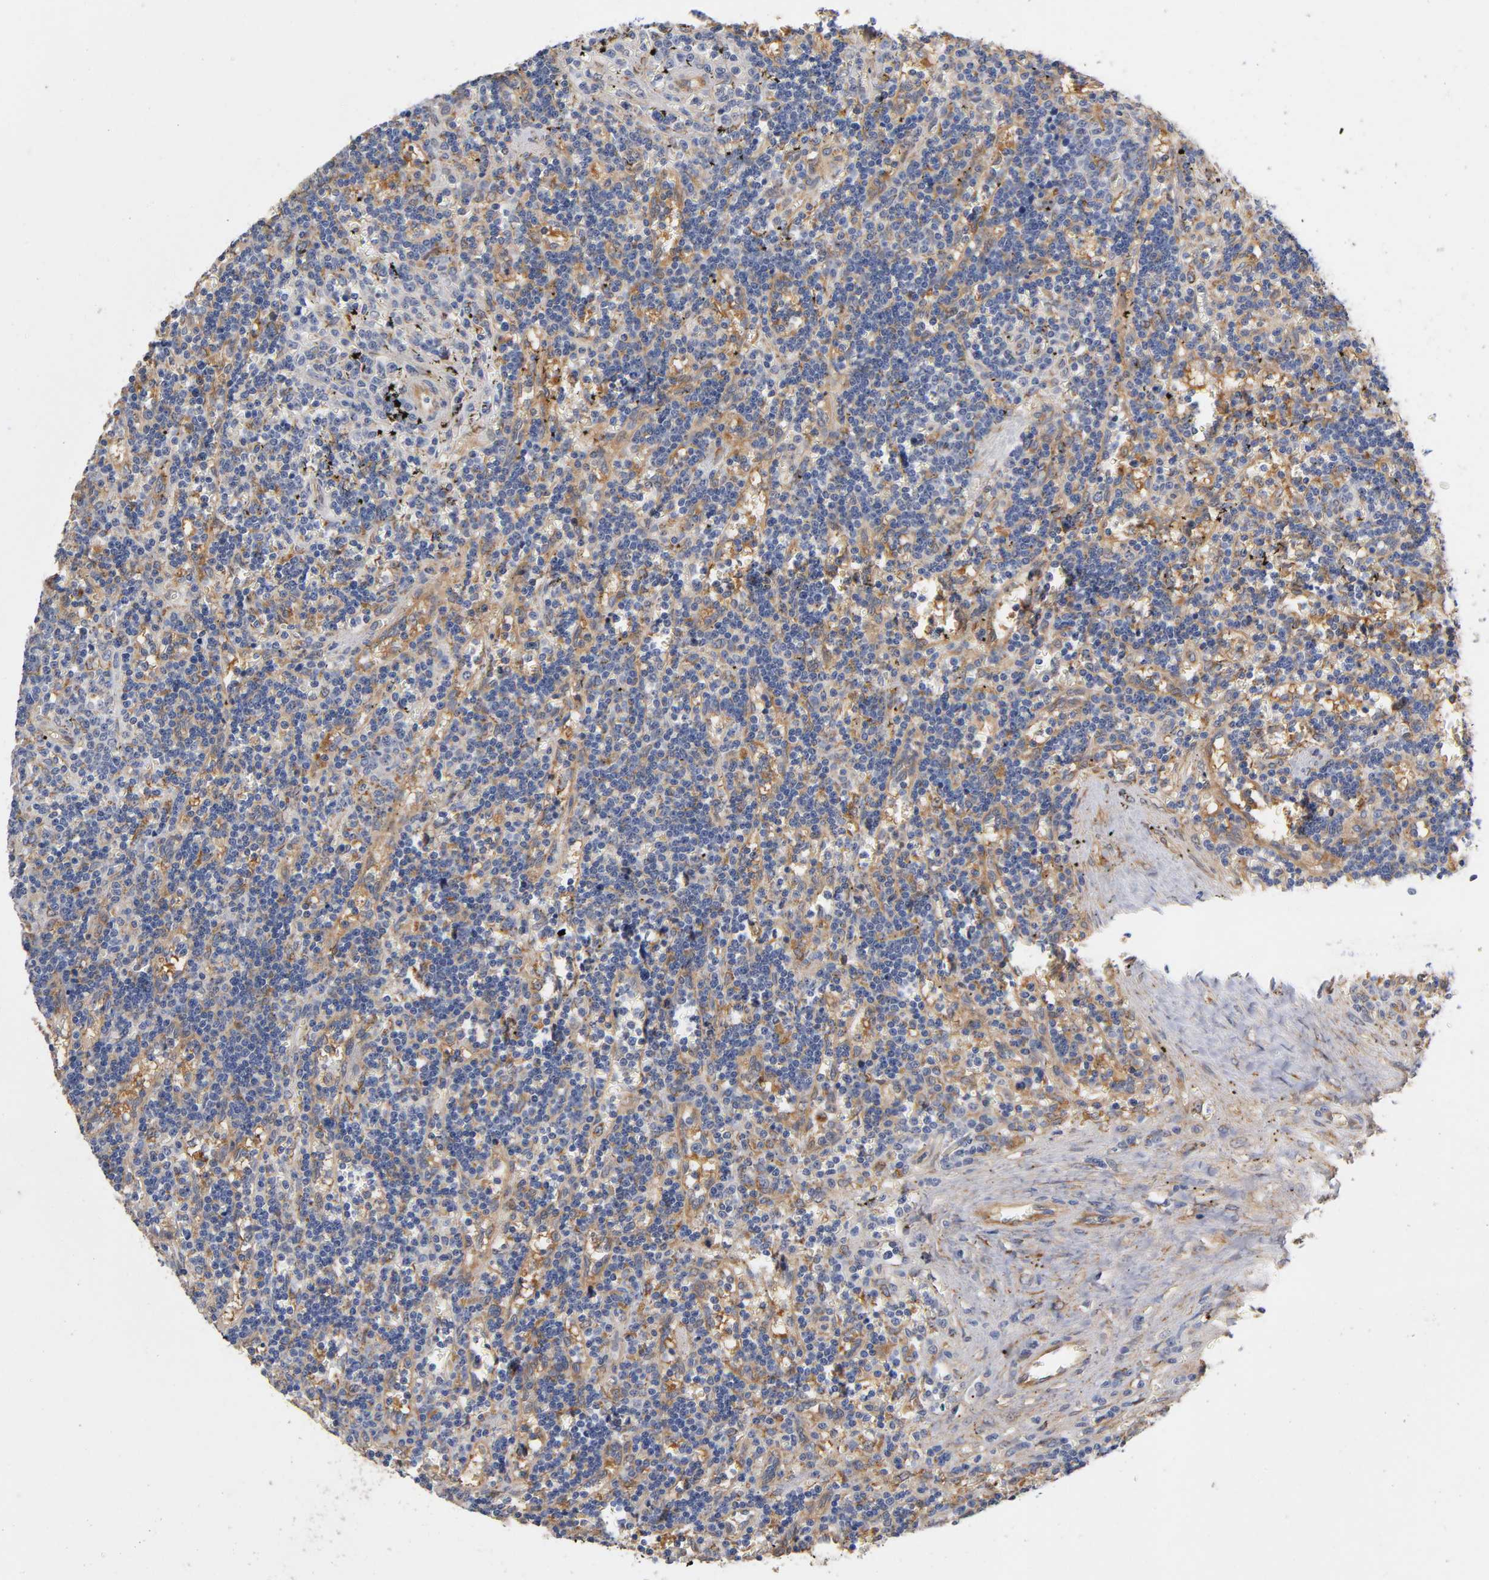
{"staining": {"intensity": "negative", "quantity": "none", "location": "none"}, "tissue": "lymphoma", "cell_type": "Tumor cells", "image_type": "cancer", "snomed": [{"axis": "morphology", "description": "Malignant lymphoma, non-Hodgkin's type, Low grade"}, {"axis": "topography", "description": "Spleen"}], "caption": "Immunohistochemistry of lymphoma reveals no positivity in tumor cells.", "gene": "ISG15", "patient": {"sex": "male", "age": 60}}